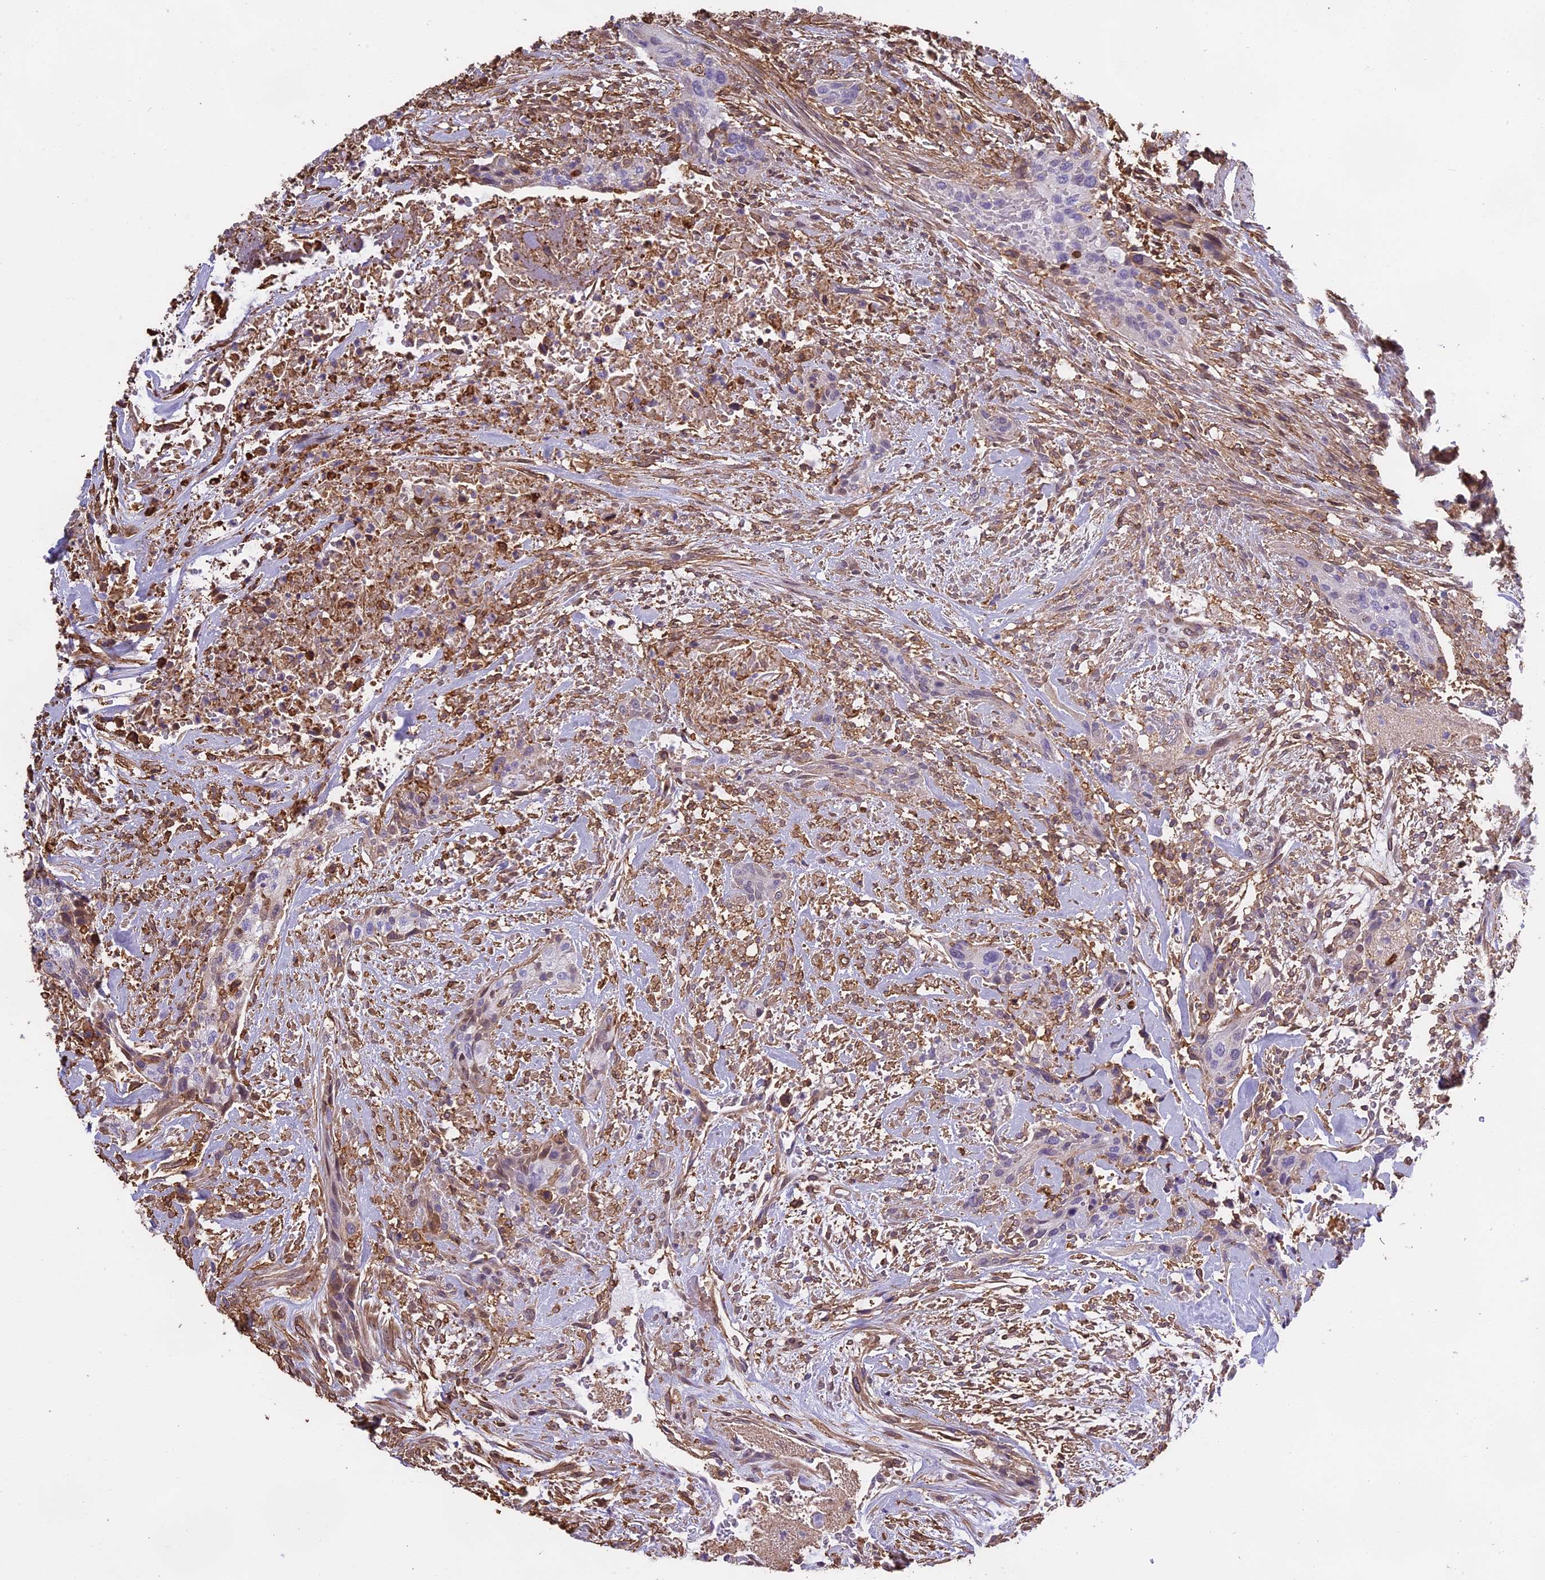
{"staining": {"intensity": "negative", "quantity": "none", "location": "none"}, "tissue": "urothelial cancer", "cell_type": "Tumor cells", "image_type": "cancer", "snomed": [{"axis": "morphology", "description": "Urothelial carcinoma, High grade"}, {"axis": "topography", "description": "Urinary bladder"}], "caption": "An immunohistochemistry photomicrograph of high-grade urothelial carcinoma is shown. There is no staining in tumor cells of high-grade urothelial carcinoma.", "gene": "TMEM255B", "patient": {"sex": "male", "age": 35}}